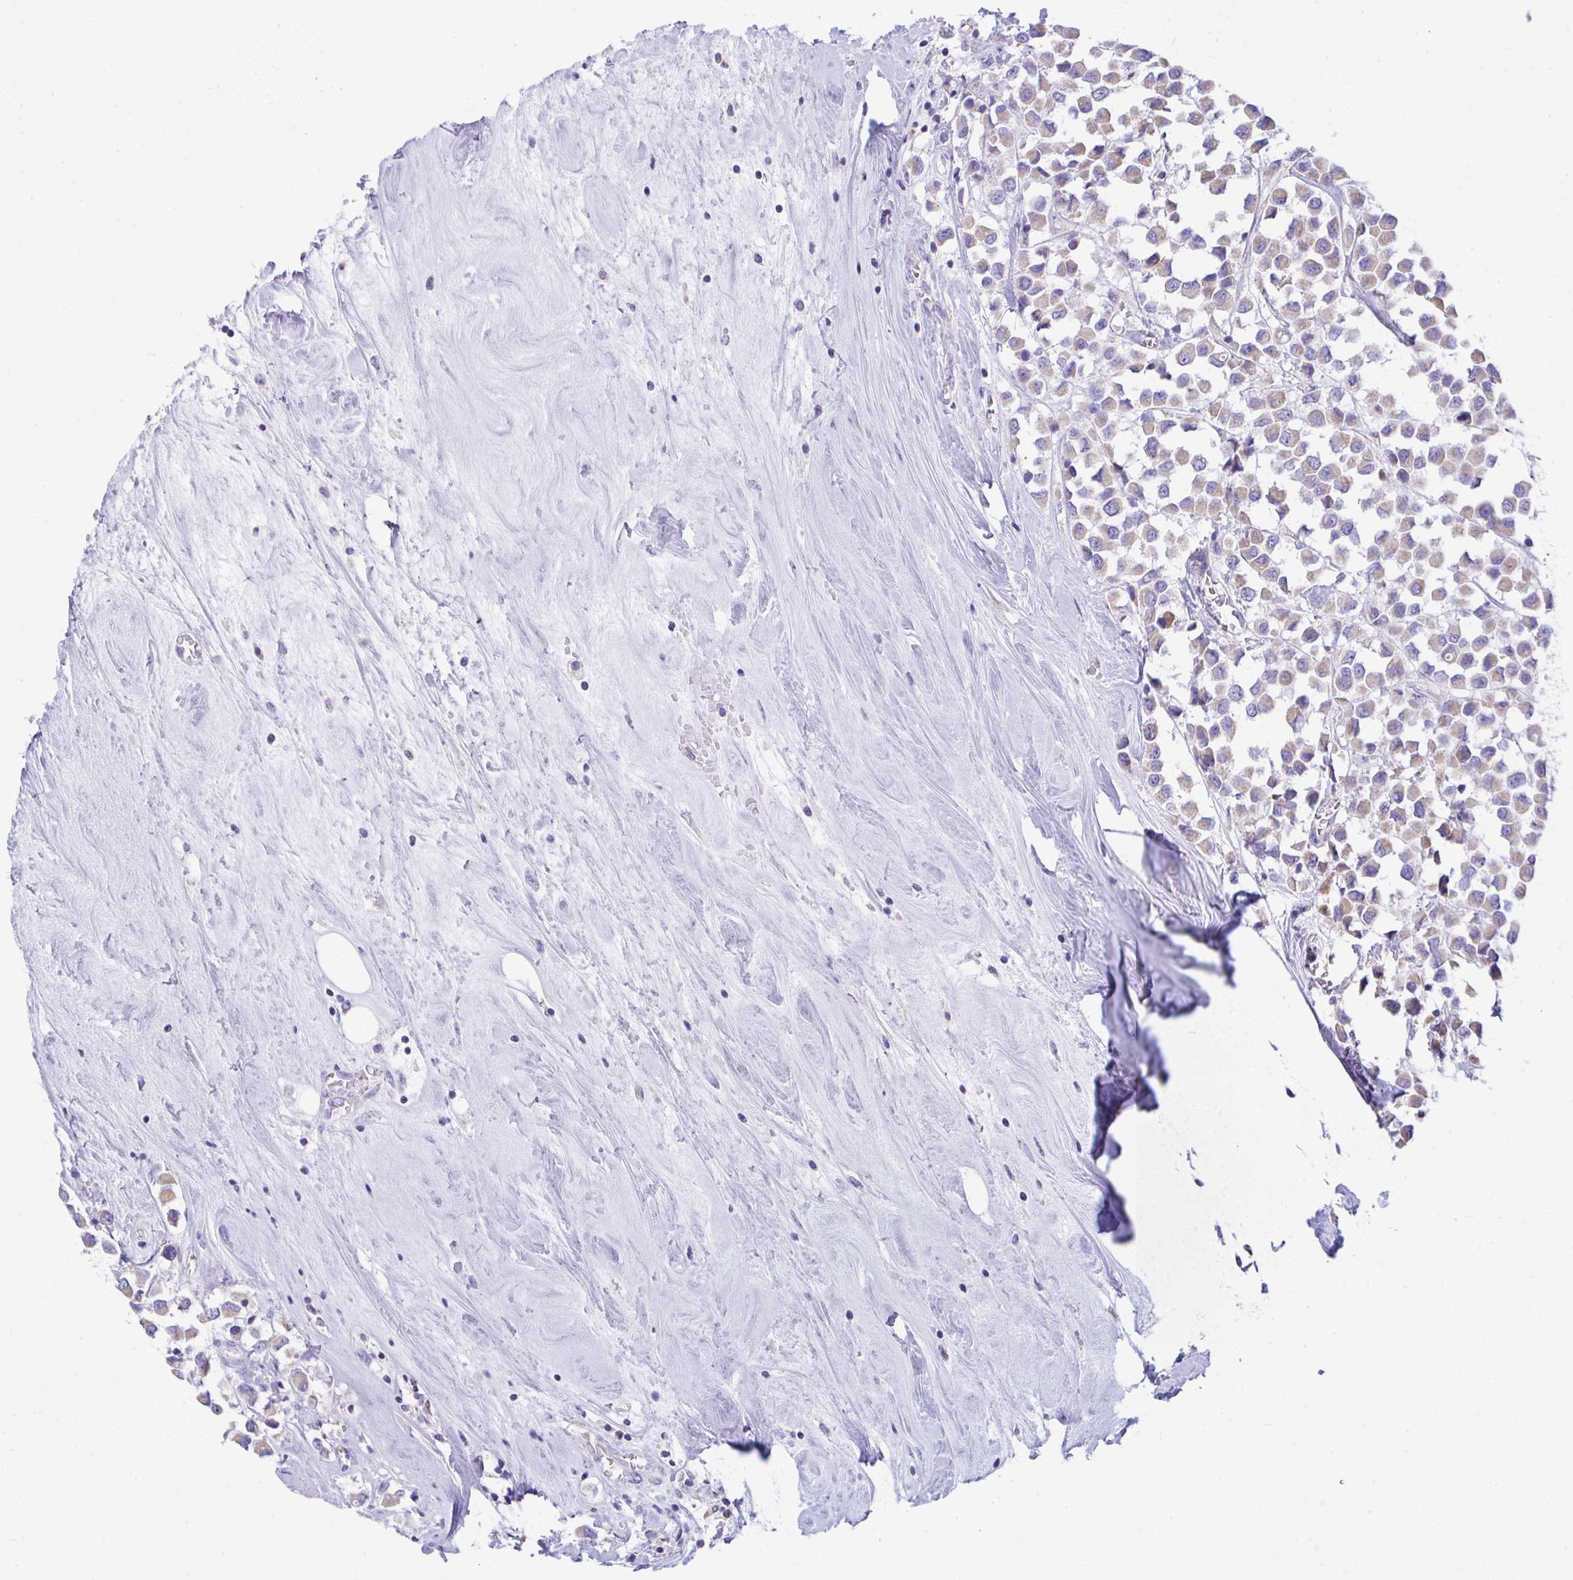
{"staining": {"intensity": "weak", "quantity": ">75%", "location": "cytoplasmic/membranous"}, "tissue": "breast cancer", "cell_type": "Tumor cells", "image_type": "cancer", "snomed": [{"axis": "morphology", "description": "Duct carcinoma"}, {"axis": "topography", "description": "Breast"}], "caption": "Immunohistochemistry (DAB (3,3'-diaminobenzidine)) staining of human invasive ductal carcinoma (breast) shows weak cytoplasmic/membranous protein staining in approximately >75% of tumor cells.", "gene": "NLRP8", "patient": {"sex": "female", "age": 61}}